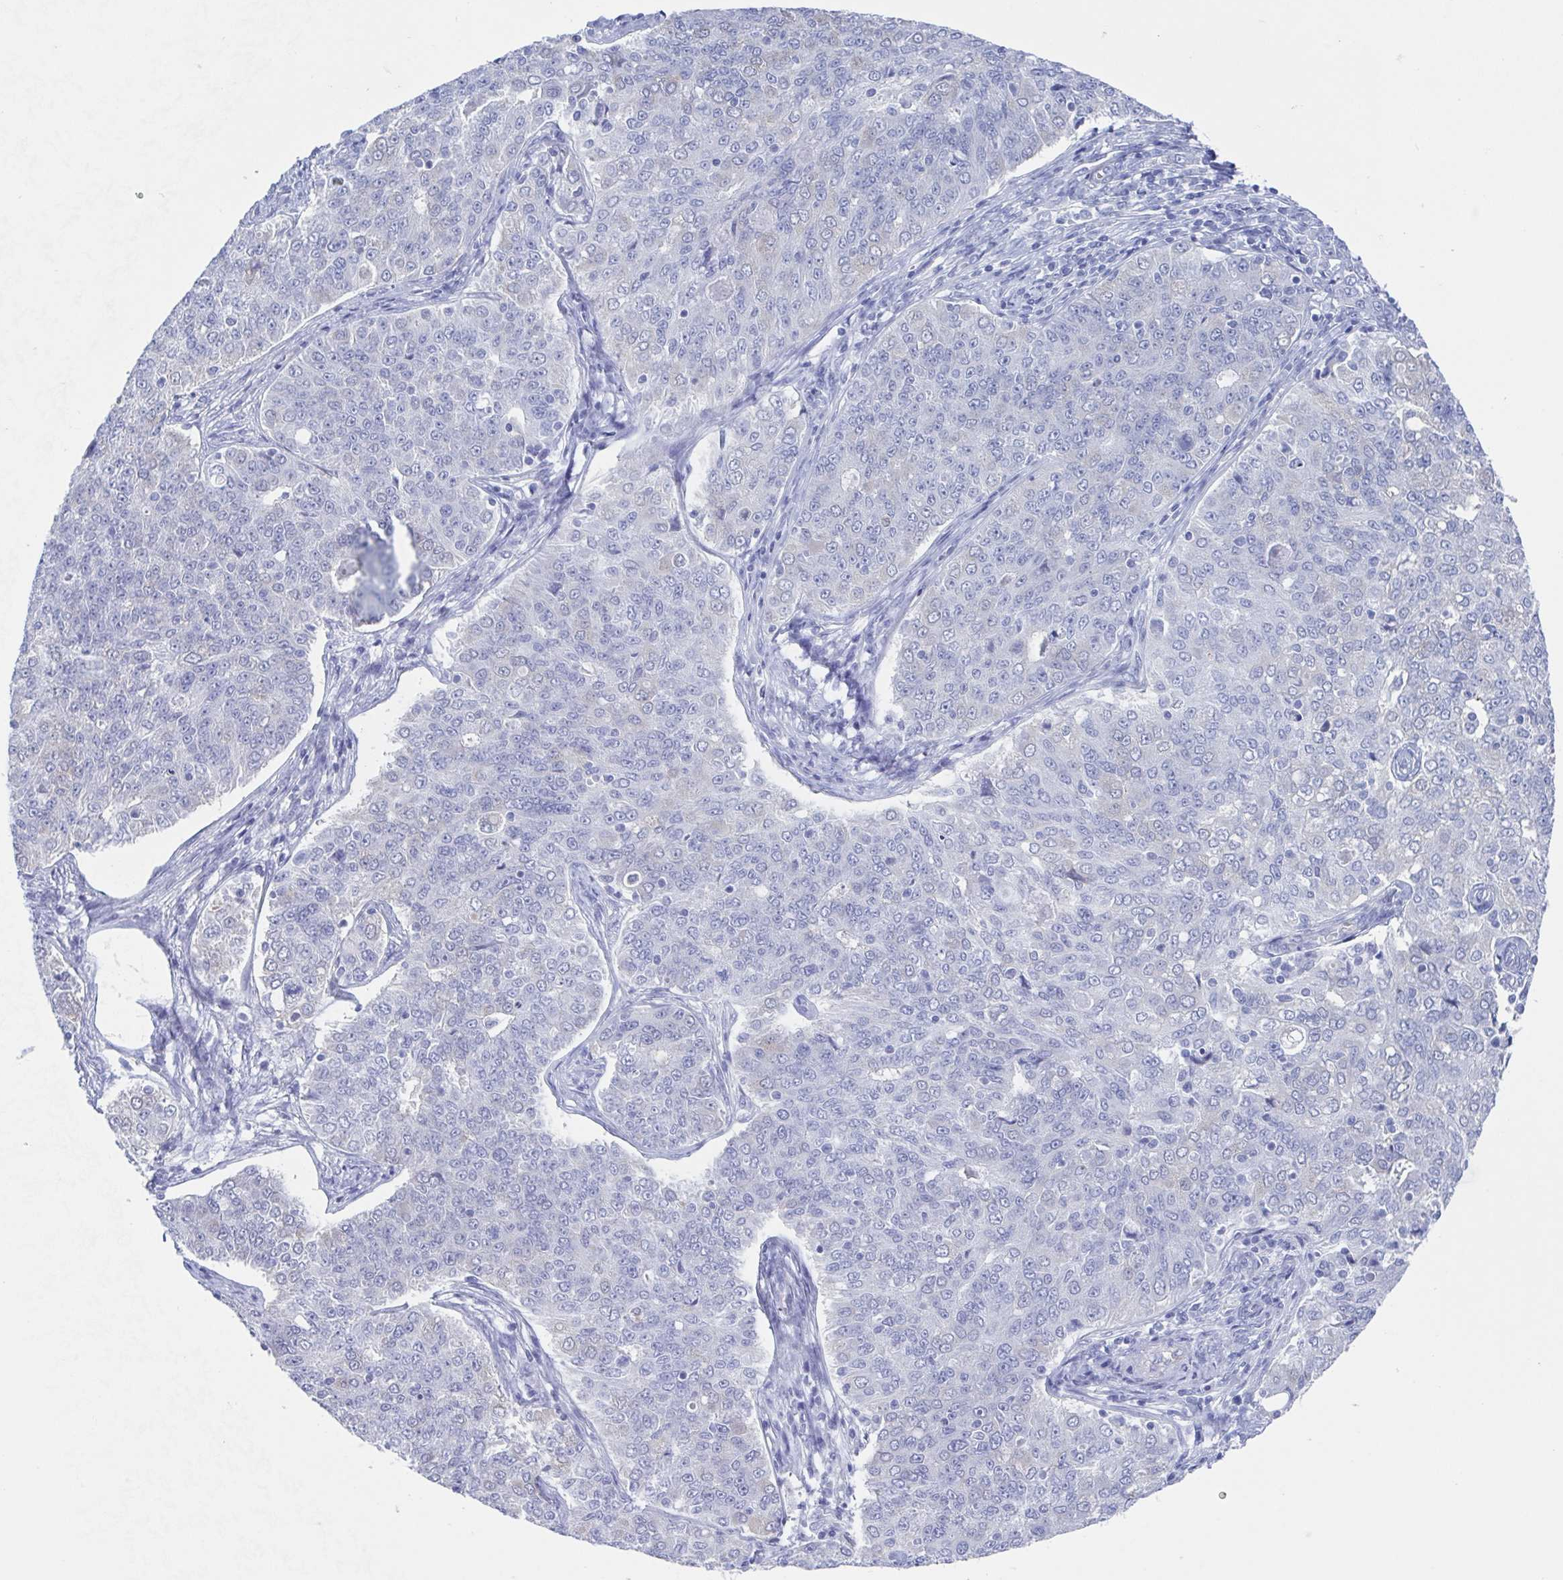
{"staining": {"intensity": "negative", "quantity": "none", "location": "none"}, "tissue": "endometrial cancer", "cell_type": "Tumor cells", "image_type": "cancer", "snomed": [{"axis": "morphology", "description": "Adenocarcinoma, NOS"}, {"axis": "topography", "description": "Endometrium"}], "caption": "Immunohistochemistry (IHC) image of neoplastic tissue: endometrial adenocarcinoma stained with DAB (3,3'-diaminobenzidine) shows no significant protein positivity in tumor cells.", "gene": "TEX12", "patient": {"sex": "female", "age": 43}}